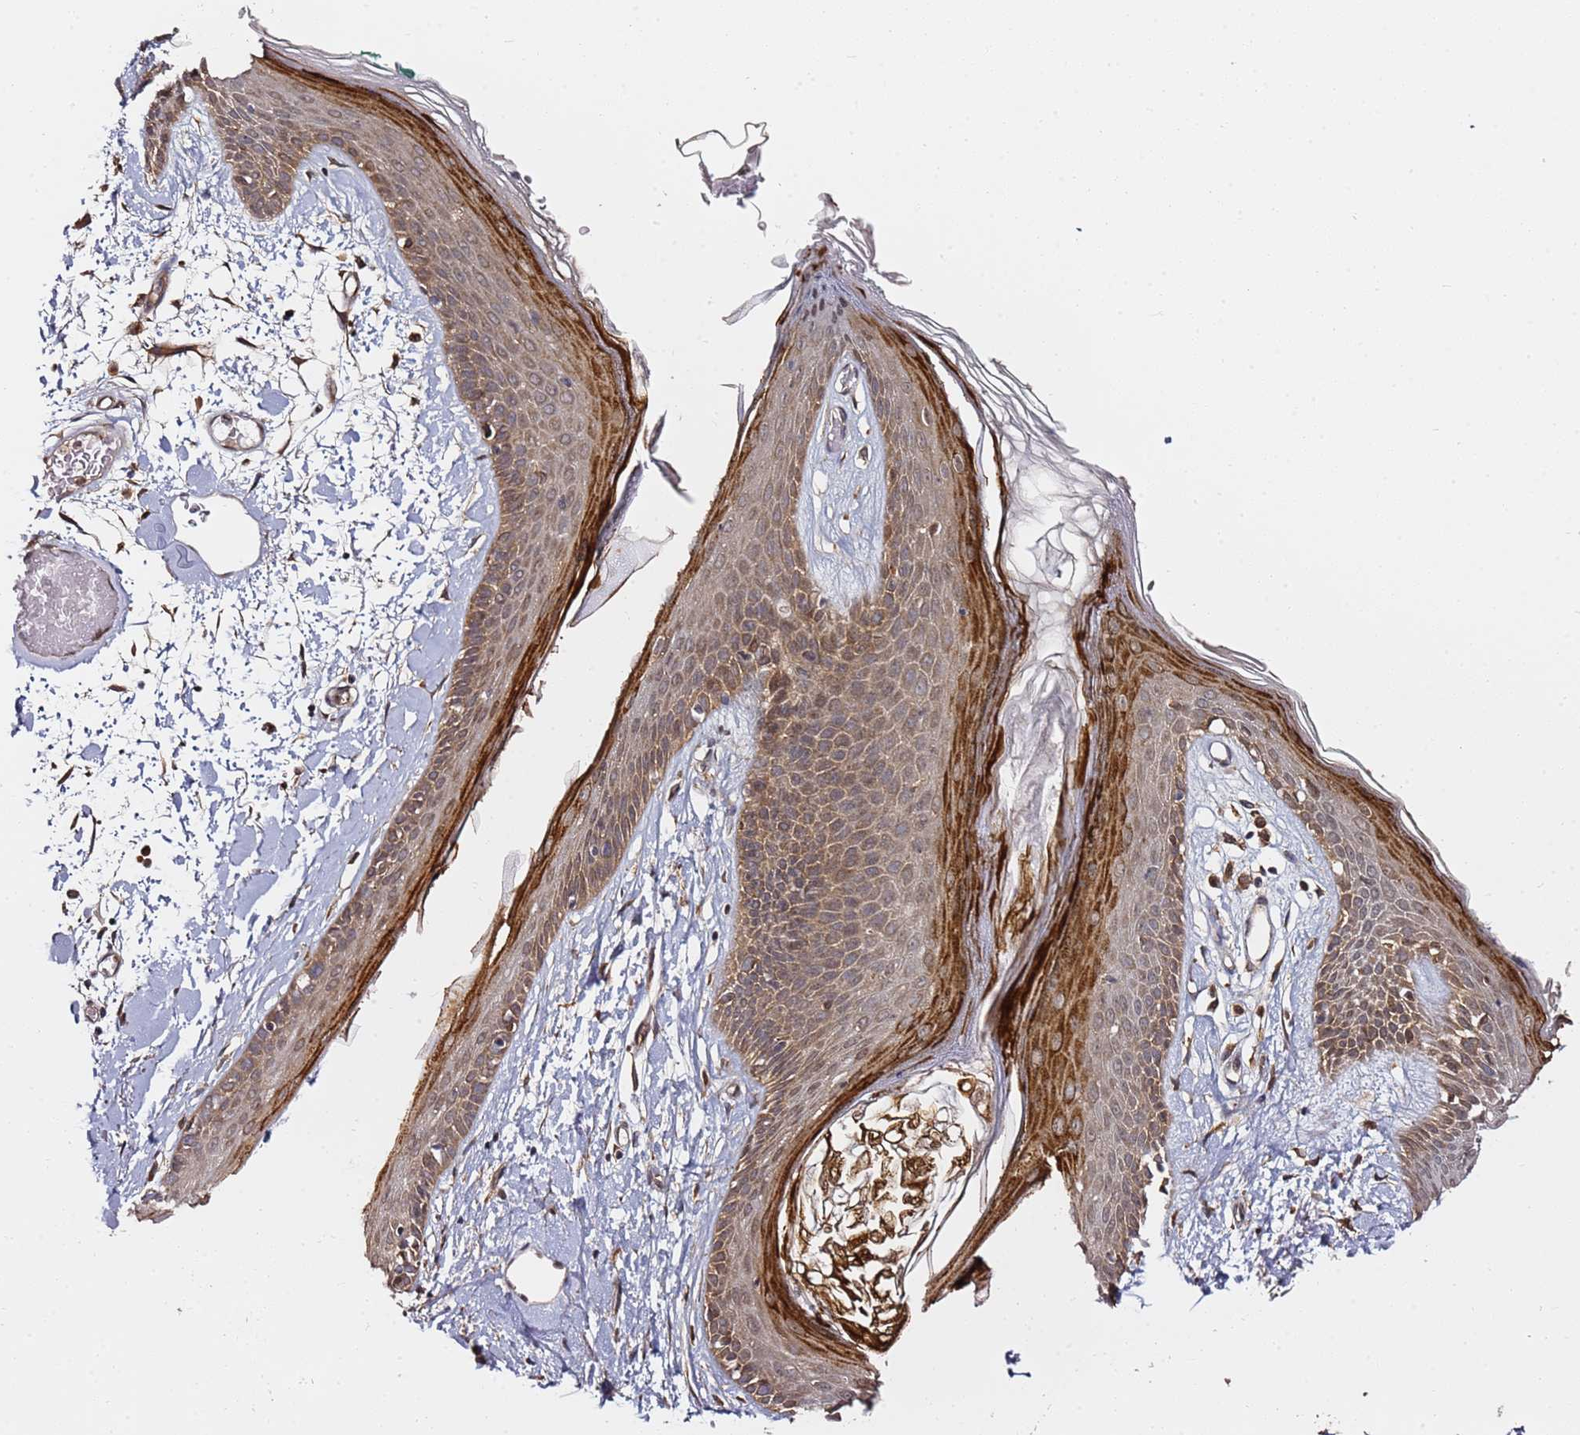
{"staining": {"intensity": "moderate", "quantity": ">75%", "location": "cytoplasmic/membranous"}, "tissue": "skin", "cell_type": "Fibroblasts", "image_type": "normal", "snomed": [{"axis": "morphology", "description": "Normal tissue, NOS"}, {"axis": "topography", "description": "Skin"}], "caption": "IHC micrograph of benign skin stained for a protein (brown), which reveals medium levels of moderate cytoplasmic/membranous staining in approximately >75% of fibroblasts.", "gene": "PRKAB2", "patient": {"sex": "male", "age": 79}}